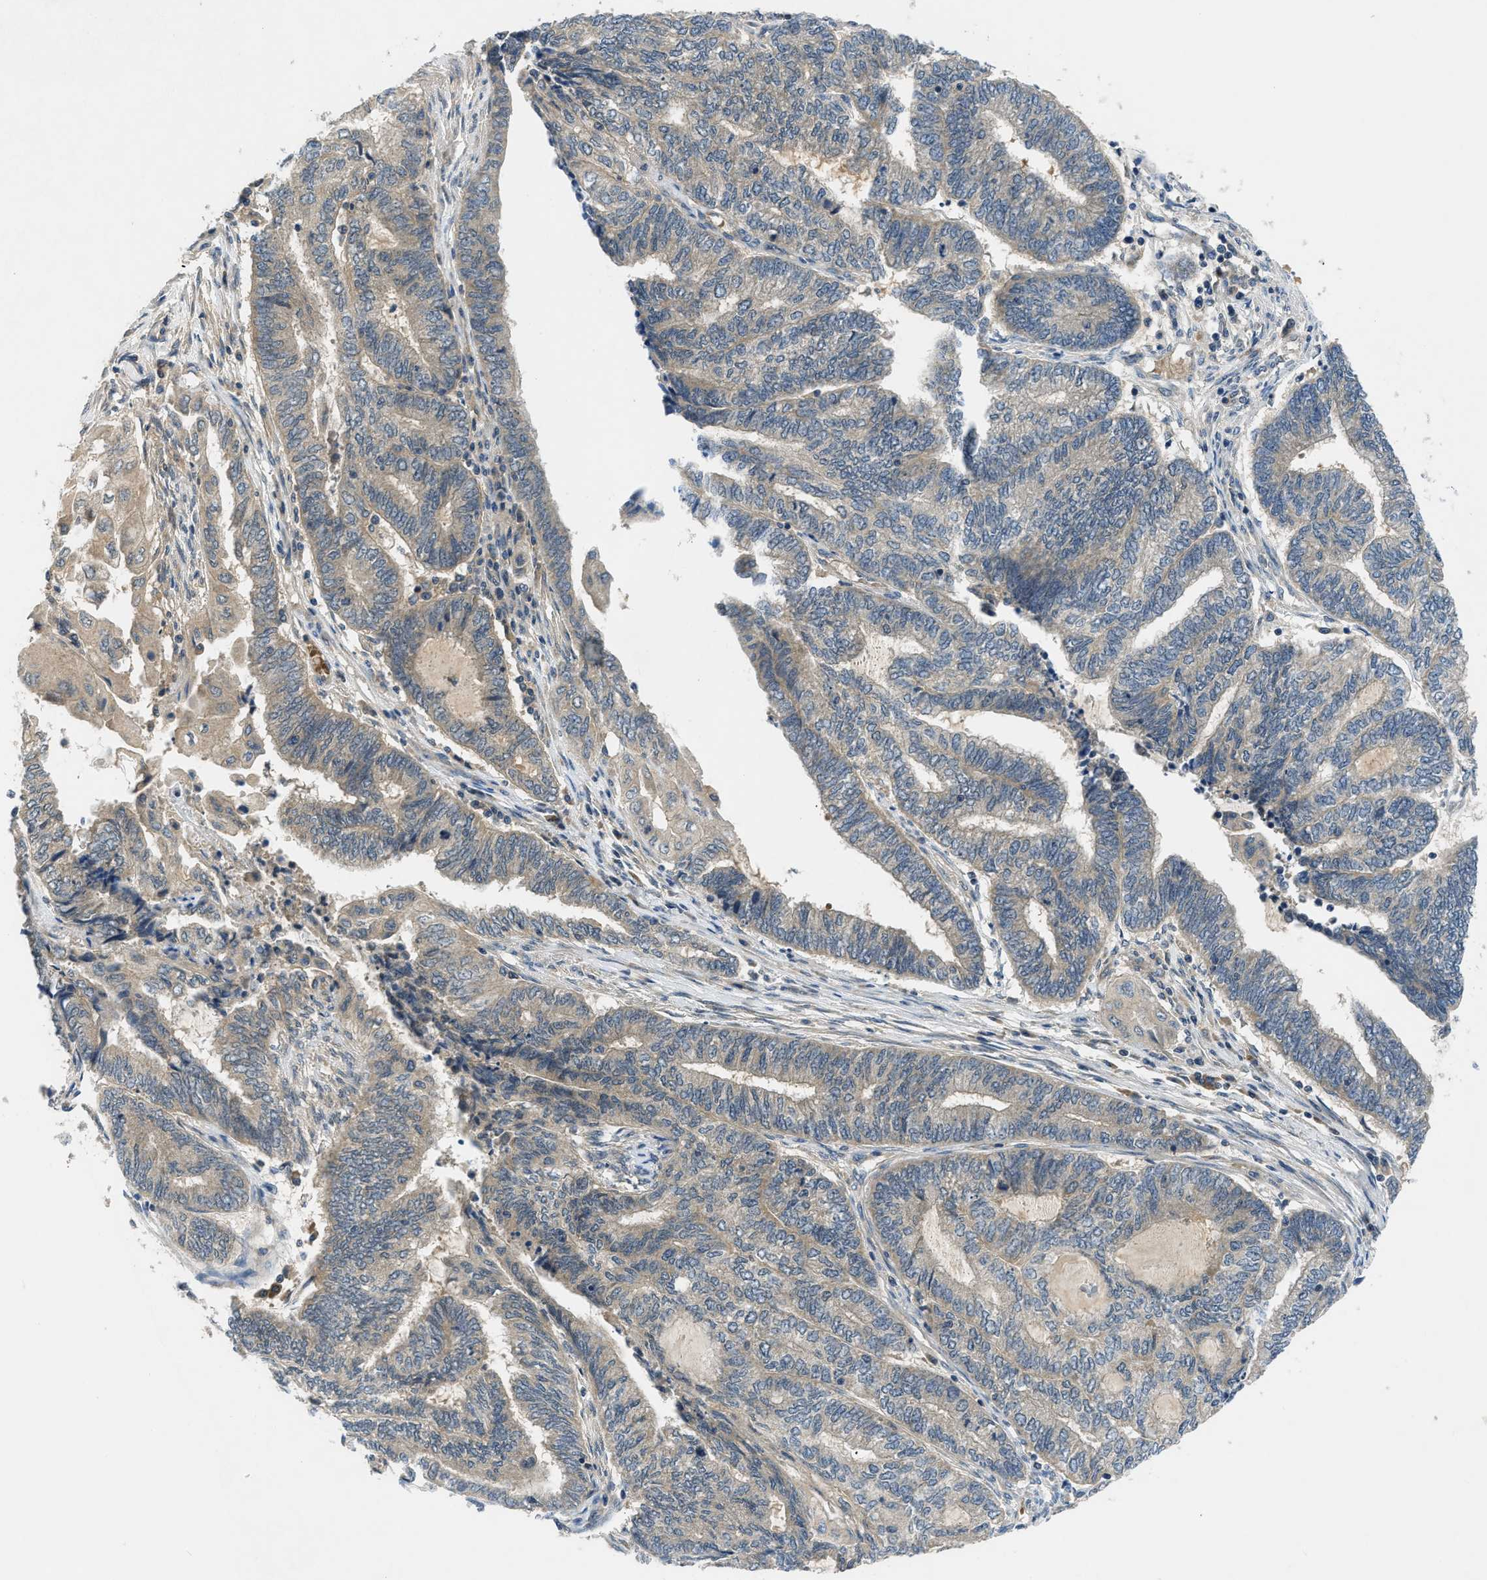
{"staining": {"intensity": "weak", "quantity": ">75%", "location": "cytoplasmic/membranous"}, "tissue": "endometrial cancer", "cell_type": "Tumor cells", "image_type": "cancer", "snomed": [{"axis": "morphology", "description": "Adenocarcinoma, NOS"}, {"axis": "topography", "description": "Uterus"}, {"axis": "topography", "description": "Endometrium"}], "caption": "Weak cytoplasmic/membranous protein positivity is present in approximately >75% of tumor cells in endometrial adenocarcinoma.", "gene": "PDE7A", "patient": {"sex": "female", "age": 70}}